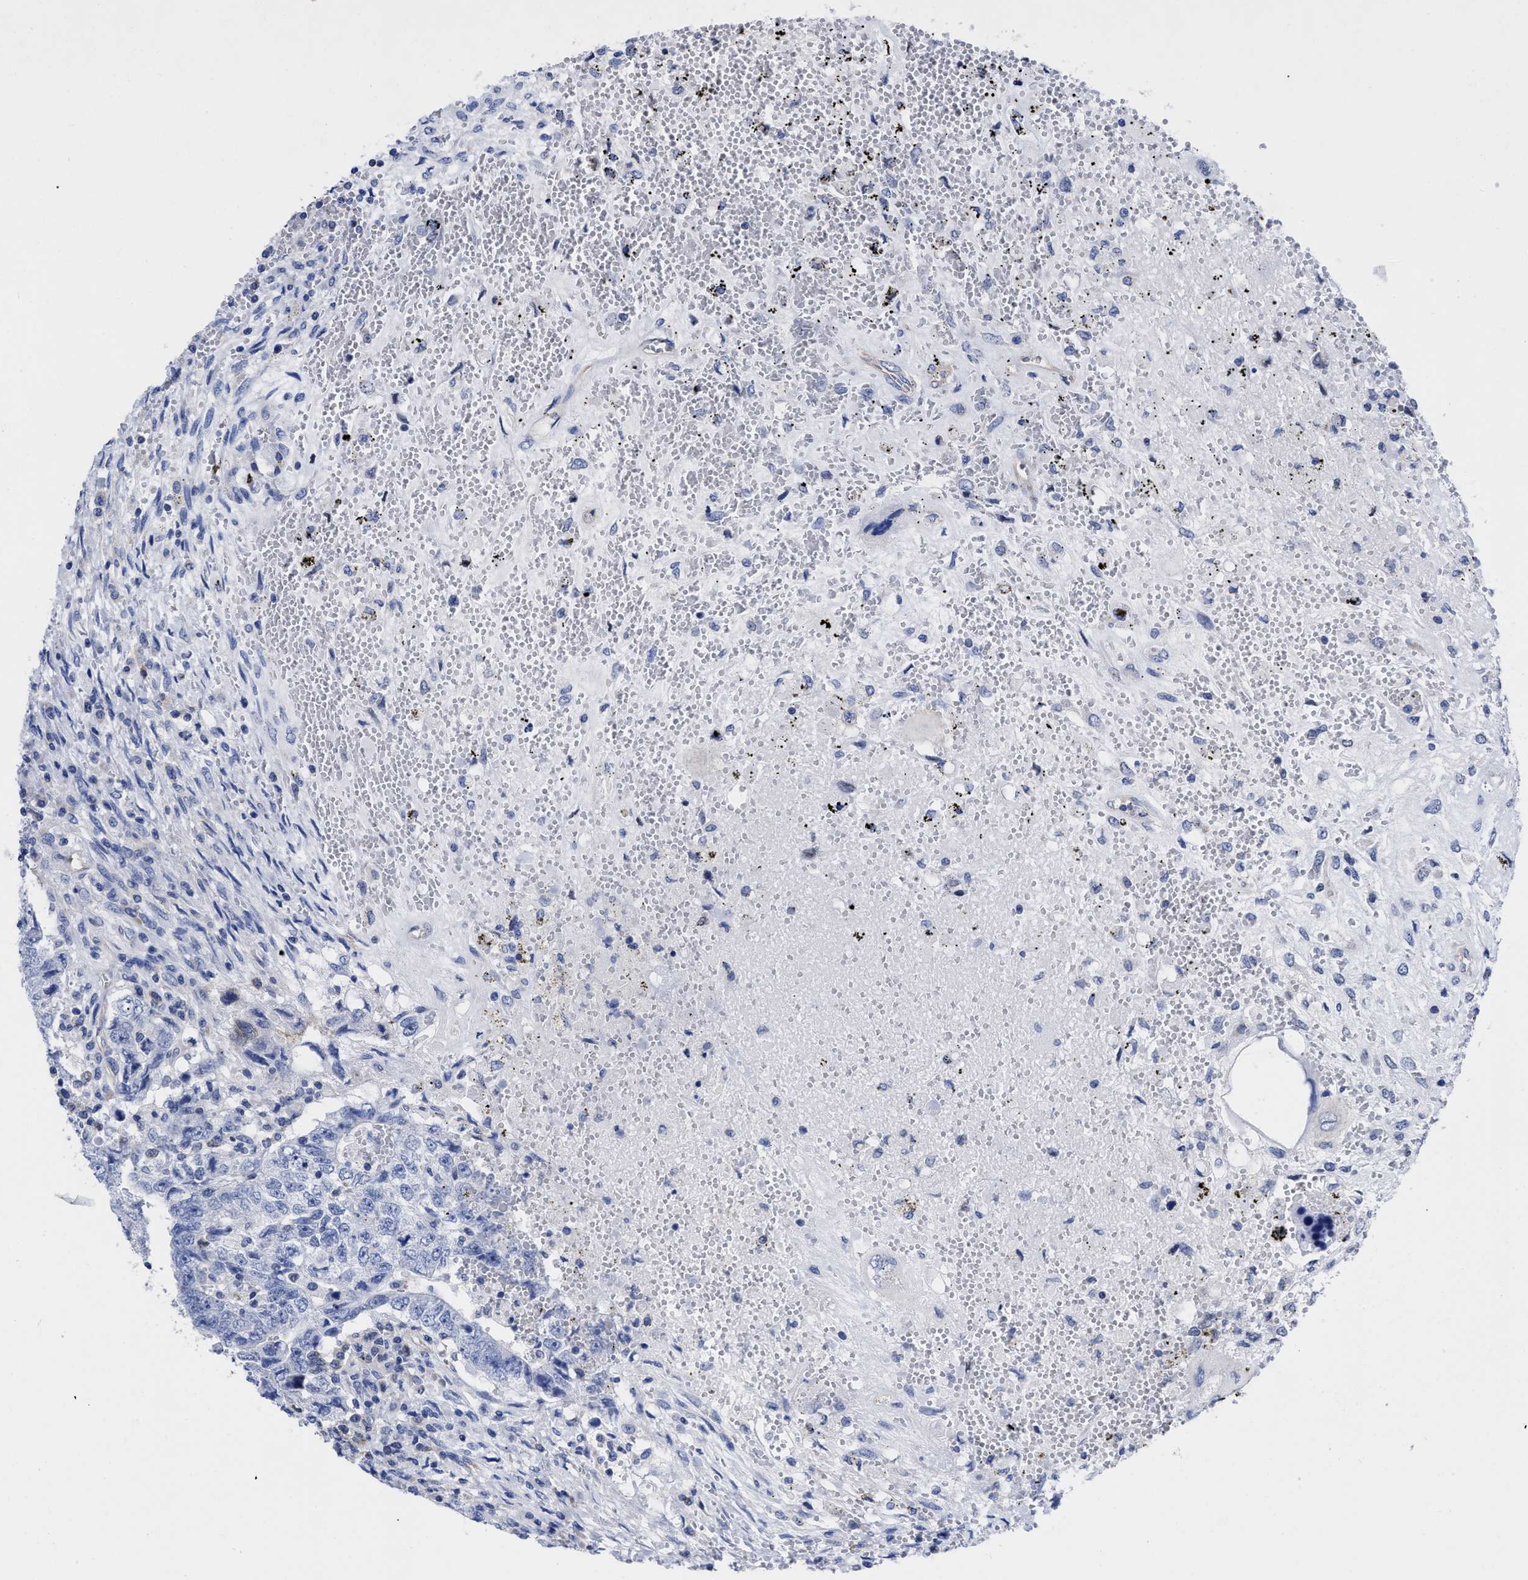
{"staining": {"intensity": "negative", "quantity": "none", "location": "none"}, "tissue": "testis cancer", "cell_type": "Tumor cells", "image_type": "cancer", "snomed": [{"axis": "morphology", "description": "Carcinoma, Embryonal, NOS"}, {"axis": "topography", "description": "Testis"}], "caption": "Immunohistochemistry of human embryonal carcinoma (testis) demonstrates no positivity in tumor cells. (Stains: DAB (3,3'-diaminobenzidine) IHC with hematoxylin counter stain, Microscopy: brightfield microscopy at high magnification).", "gene": "IRAG2", "patient": {"sex": "male", "age": 26}}